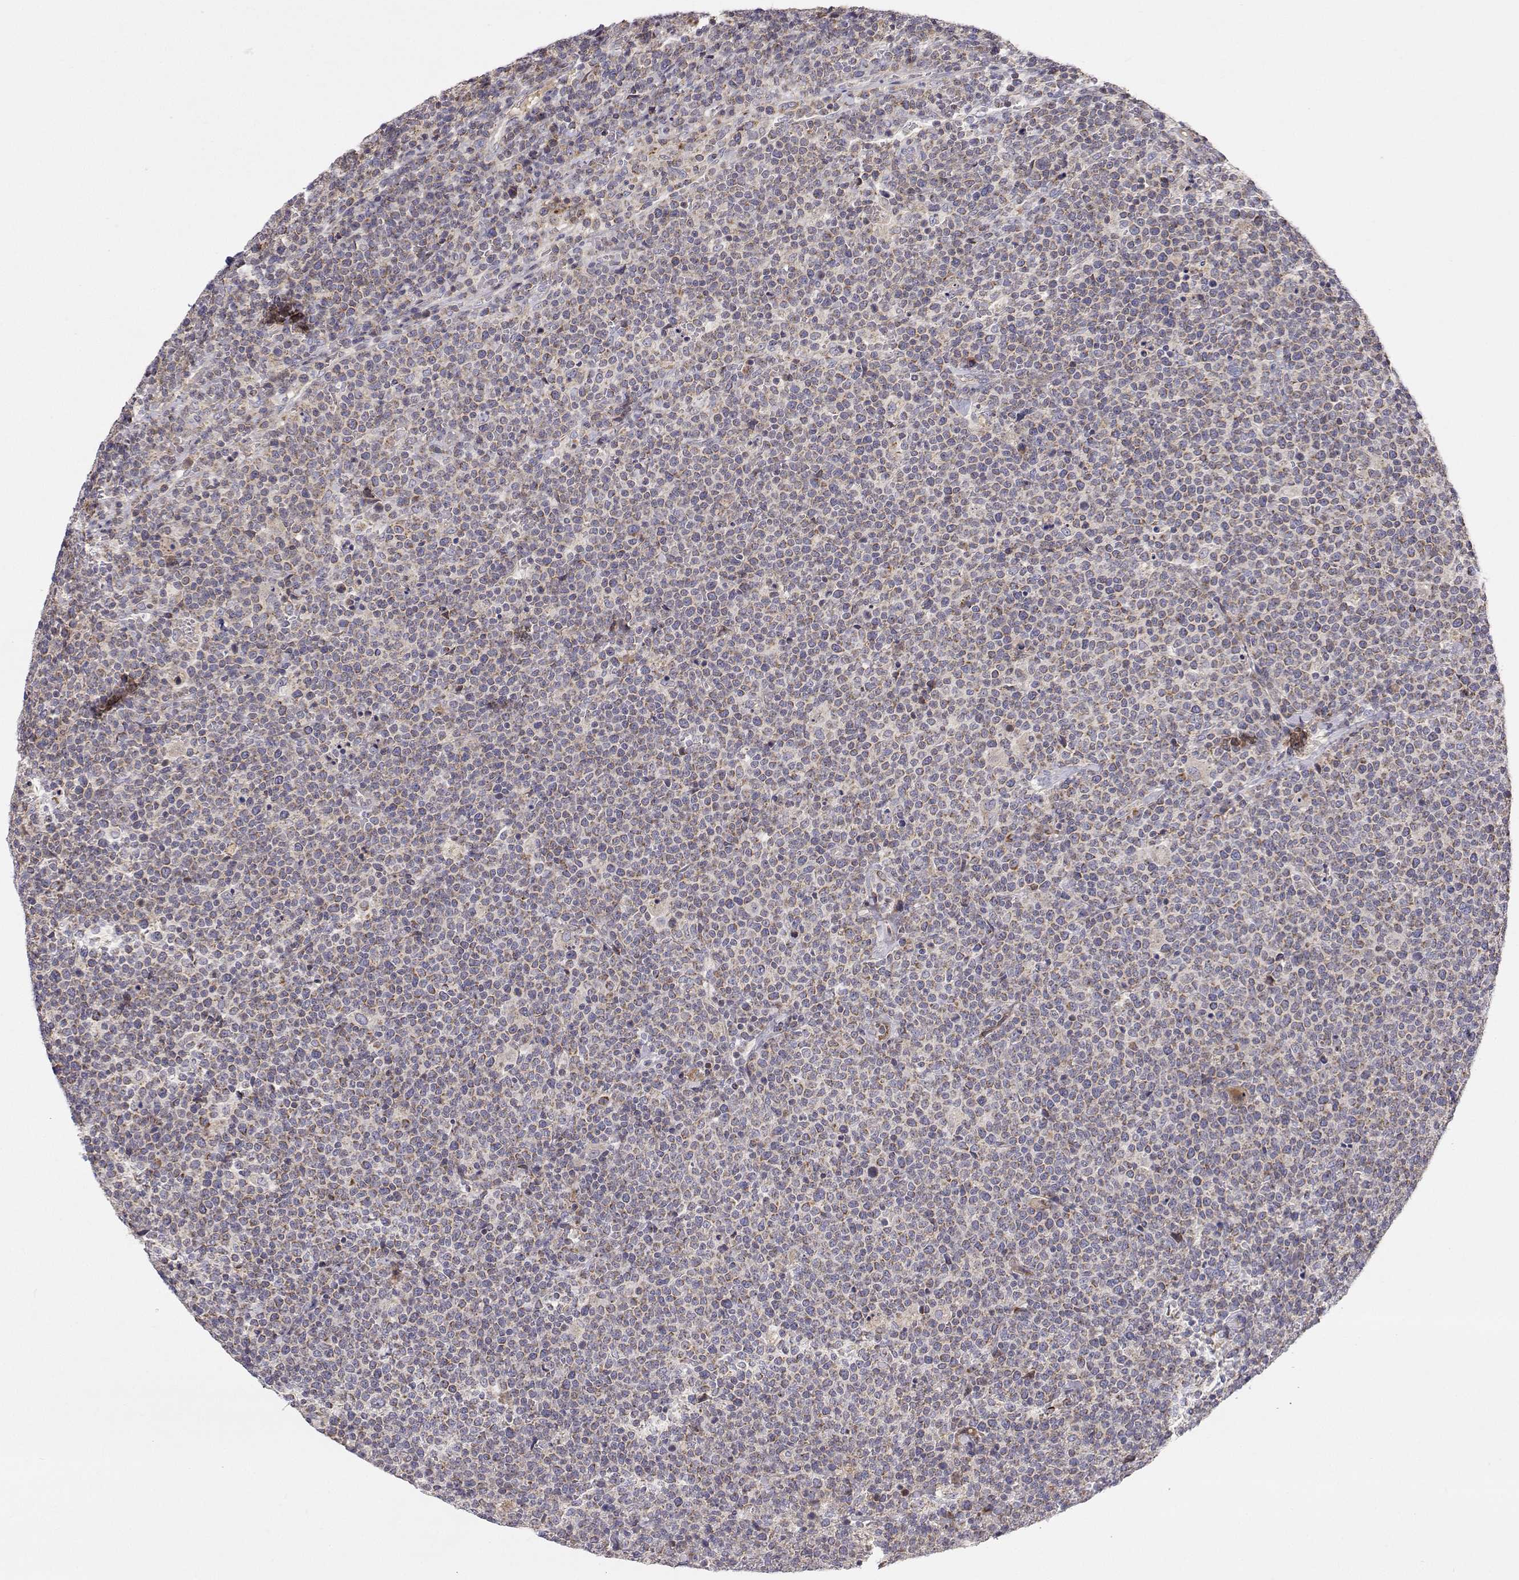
{"staining": {"intensity": "weak", "quantity": "<25%", "location": "cytoplasmic/membranous"}, "tissue": "lymphoma", "cell_type": "Tumor cells", "image_type": "cancer", "snomed": [{"axis": "morphology", "description": "Malignant lymphoma, non-Hodgkin's type, High grade"}, {"axis": "topography", "description": "Lymph node"}], "caption": "Immunohistochemistry image of neoplastic tissue: lymphoma stained with DAB (3,3'-diaminobenzidine) displays no significant protein expression in tumor cells.", "gene": "MRPL3", "patient": {"sex": "male", "age": 61}}